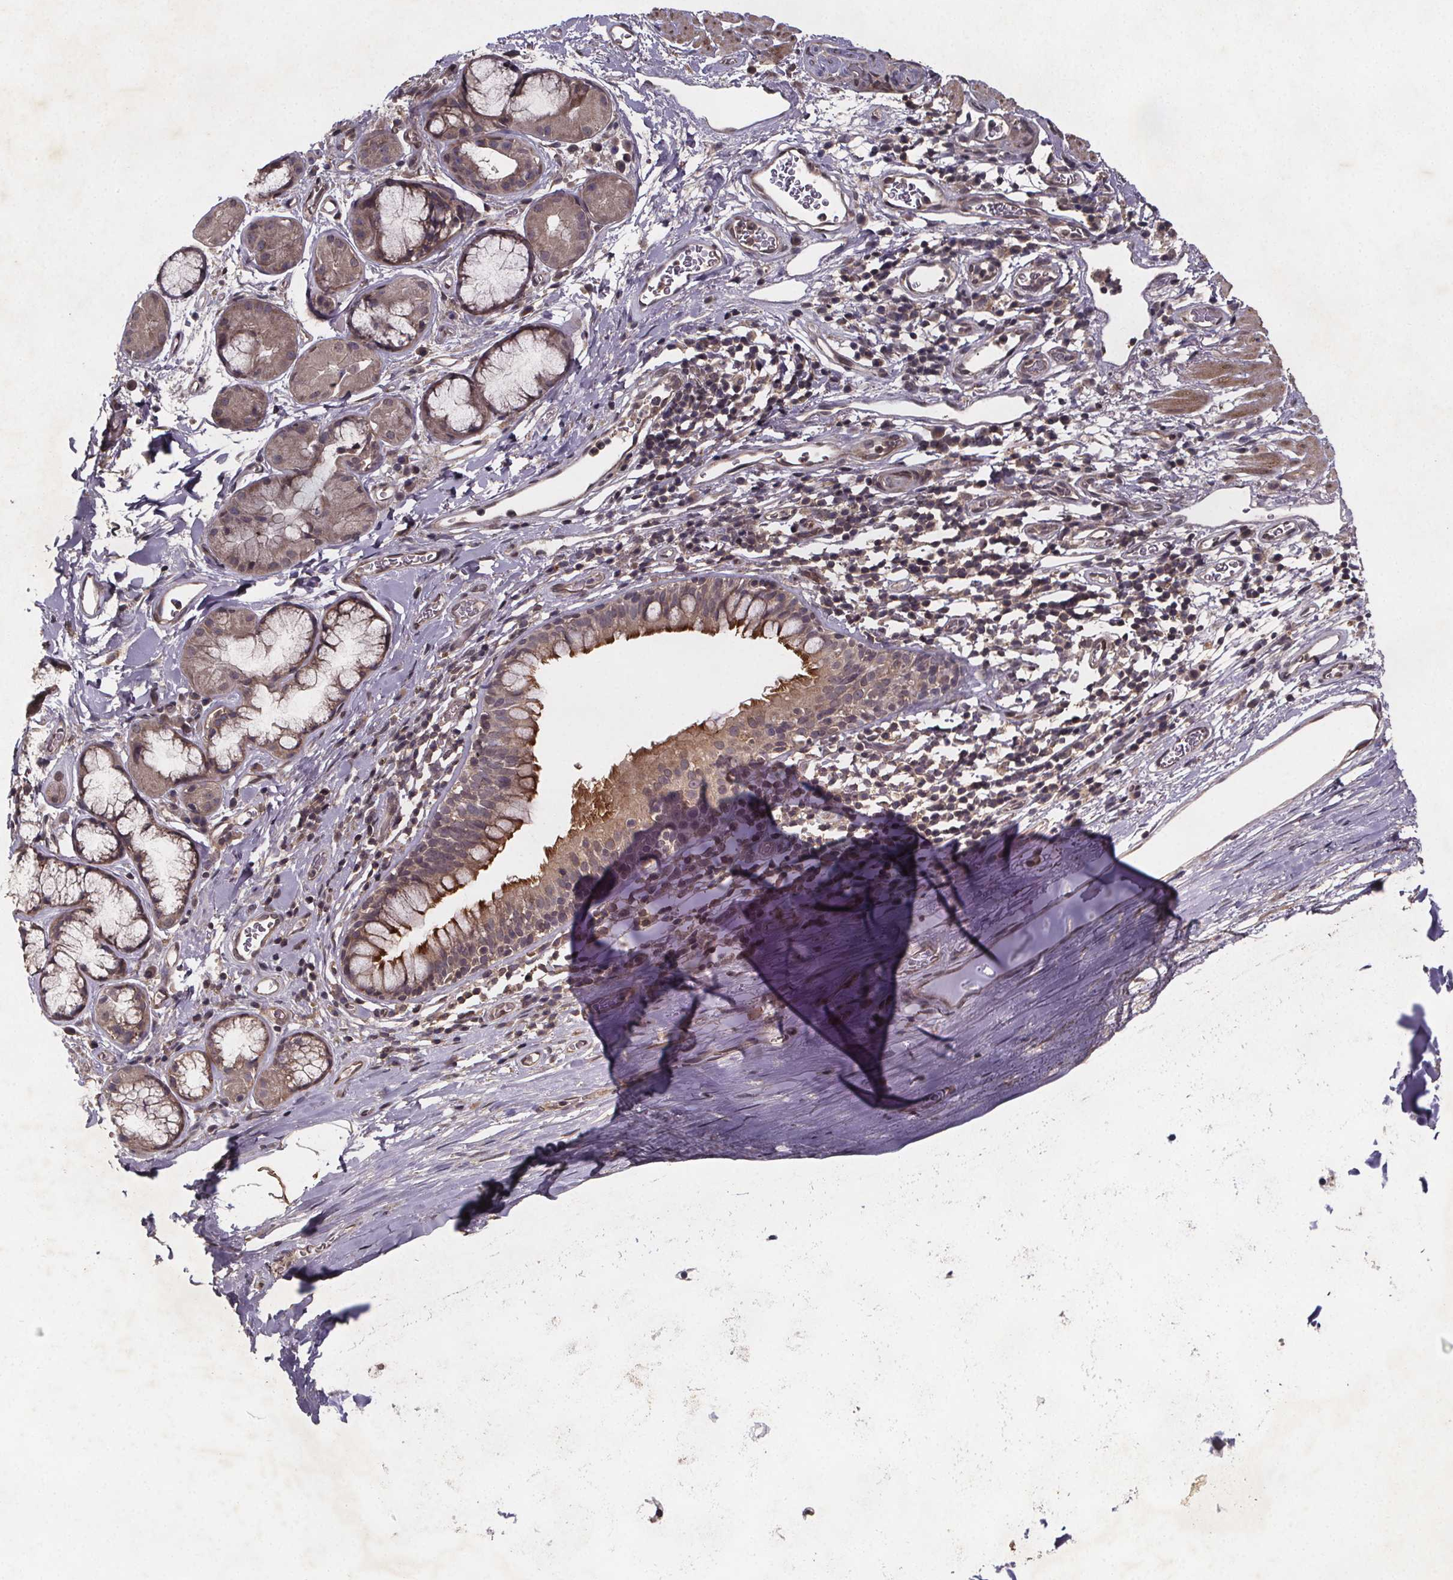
{"staining": {"intensity": "moderate", "quantity": "25%-75%", "location": "cytoplasmic/membranous"}, "tissue": "bronchus", "cell_type": "Respiratory epithelial cells", "image_type": "normal", "snomed": [{"axis": "morphology", "description": "Normal tissue, NOS"}, {"axis": "topography", "description": "Cartilage tissue"}, {"axis": "topography", "description": "Bronchus"}], "caption": "Immunohistochemical staining of benign human bronchus demonstrates moderate cytoplasmic/membranous protein expression in about 25%-75% of respiratory epithelial cells.", "gene": "PIERCE2", "patient": {"sex": "male", "age": 58}}